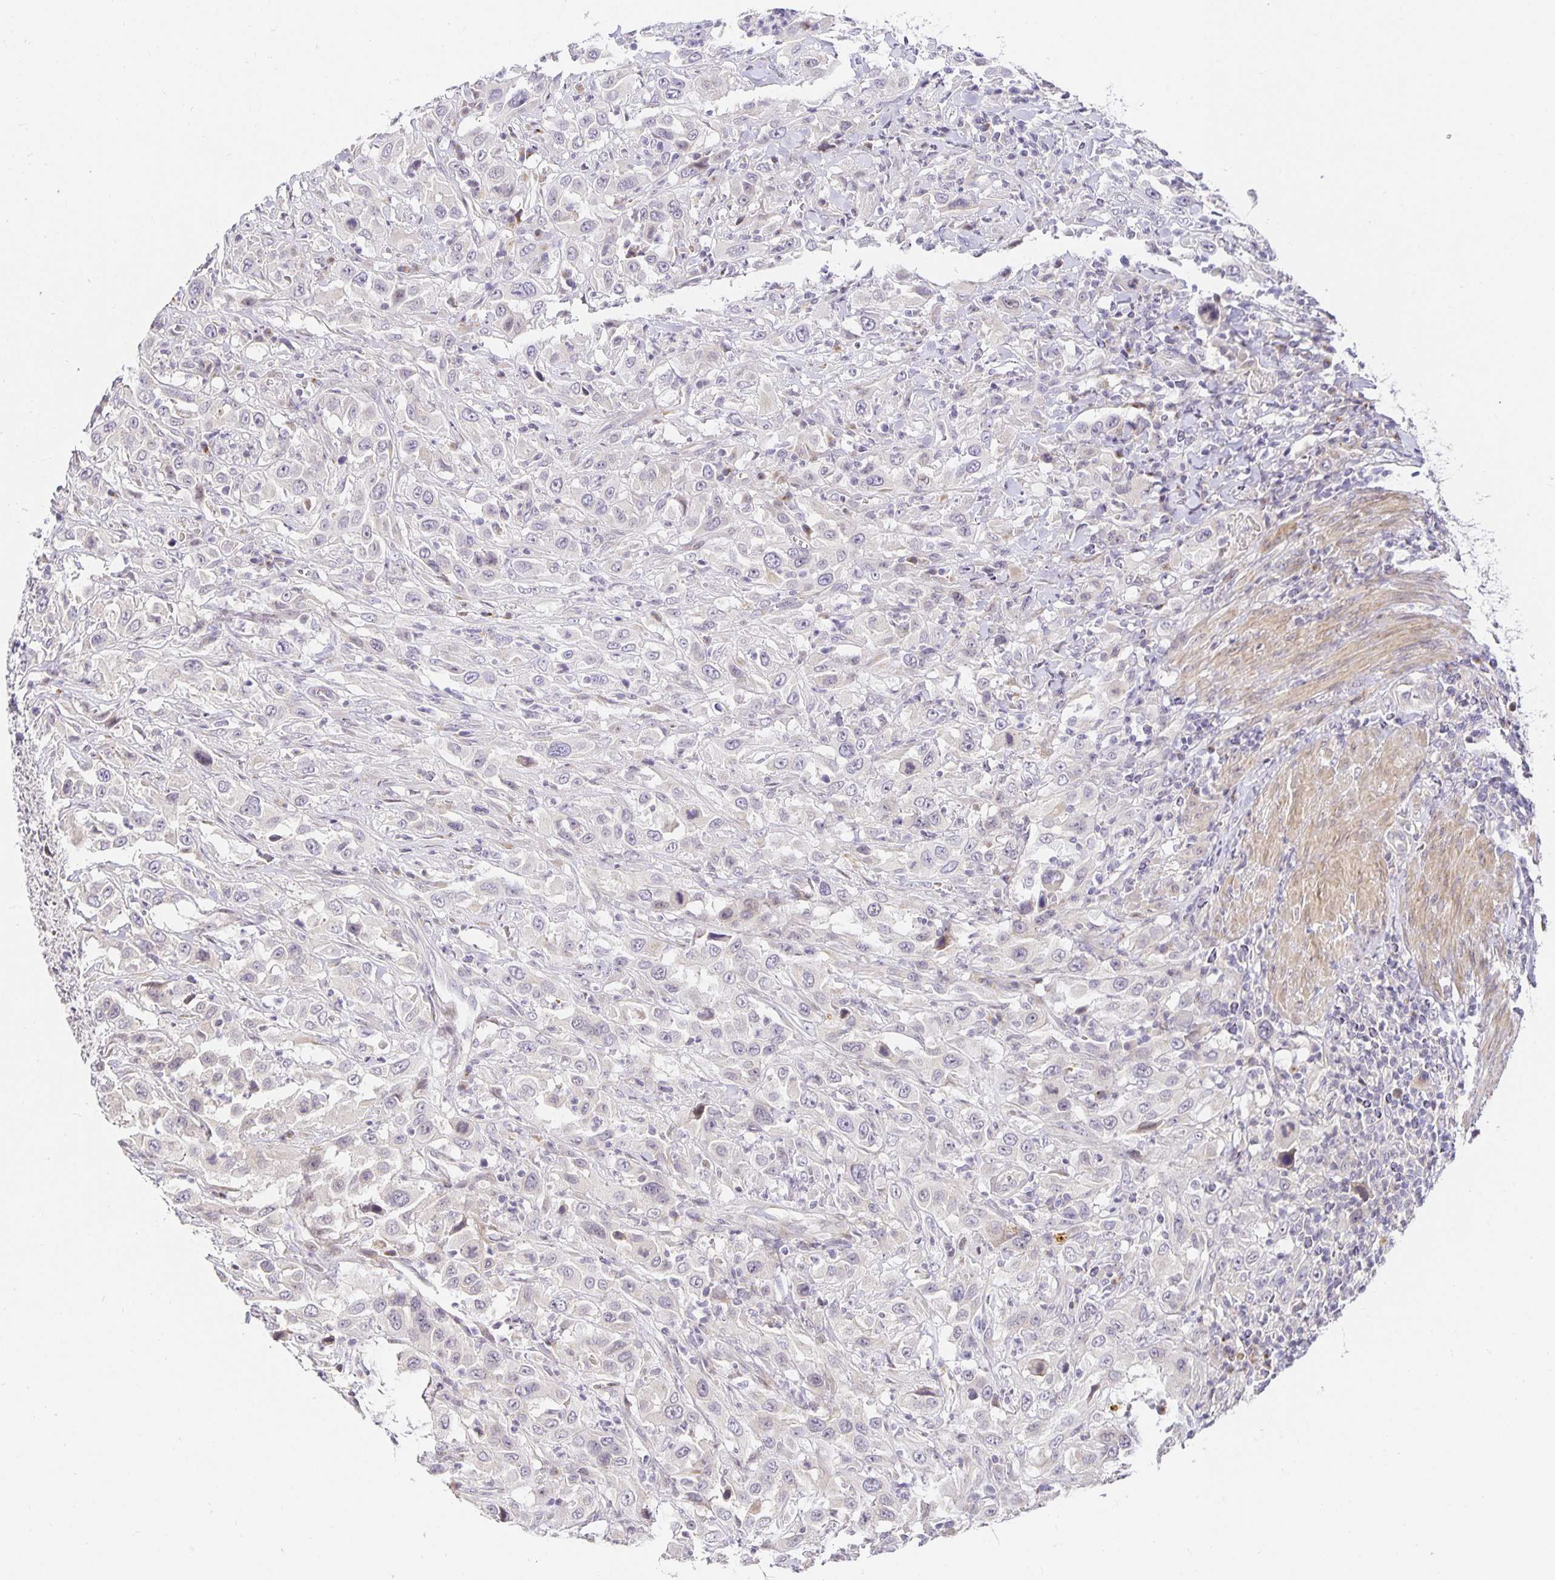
{"staining": {"intensity": "negative", "quantity": "none", "location": "none"}, "tissue": "urothelial cancer", "cell_type": "Tumor cells", "image_type": "cancer", "snomed": [{"axis": "morphology", "description": "Urothelial carcinoma, High grade"}, {"axis": "topography", "description": "Urinary bladder"}], "caption": "DAB (3,3'-diaminobenzidine) immunohistochemical staining of human urothelial cancer exhibits no significant positivity in tumor cells.", "gene": "TJP3", "patient": {"sex": "male", "age": 61}}